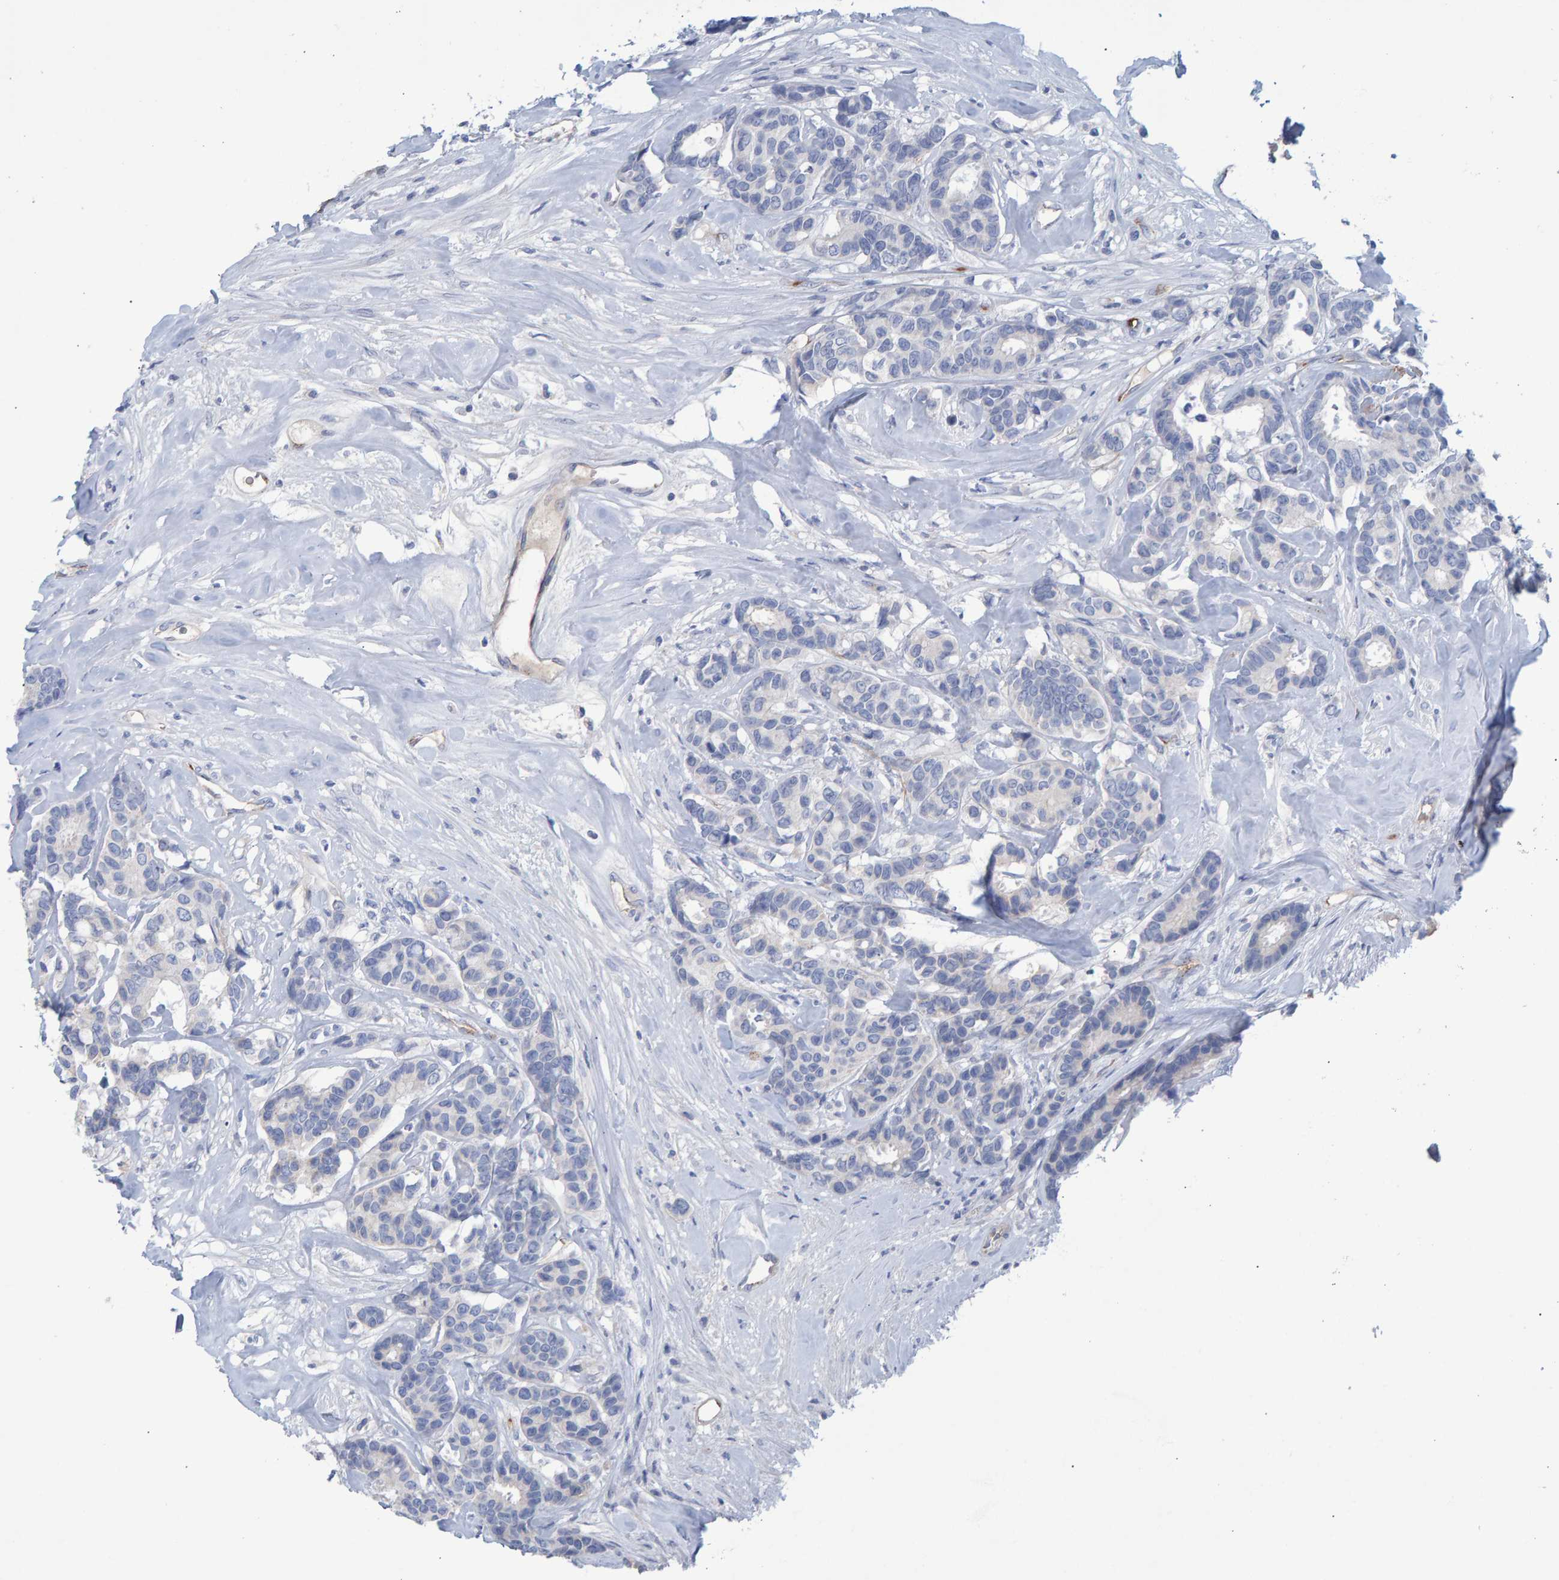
{"staining": {"intensity": "negative", "quantity": "none", "location": "none"}, "tissue": "breast cancer", "cell_type": "Tumor cells", "image_type": "cancer", "snomed": [{"axis": "morphology", "description": "Duct carcinoma"}, {"axis": "topography", "description": "Breast"}], "caption": "A histopathology image of breast cancer stained for a protein displays no brown staining in tumor cells.", "gene": "SLC34A3", "patient": {"sex": "female", "age": 87}}